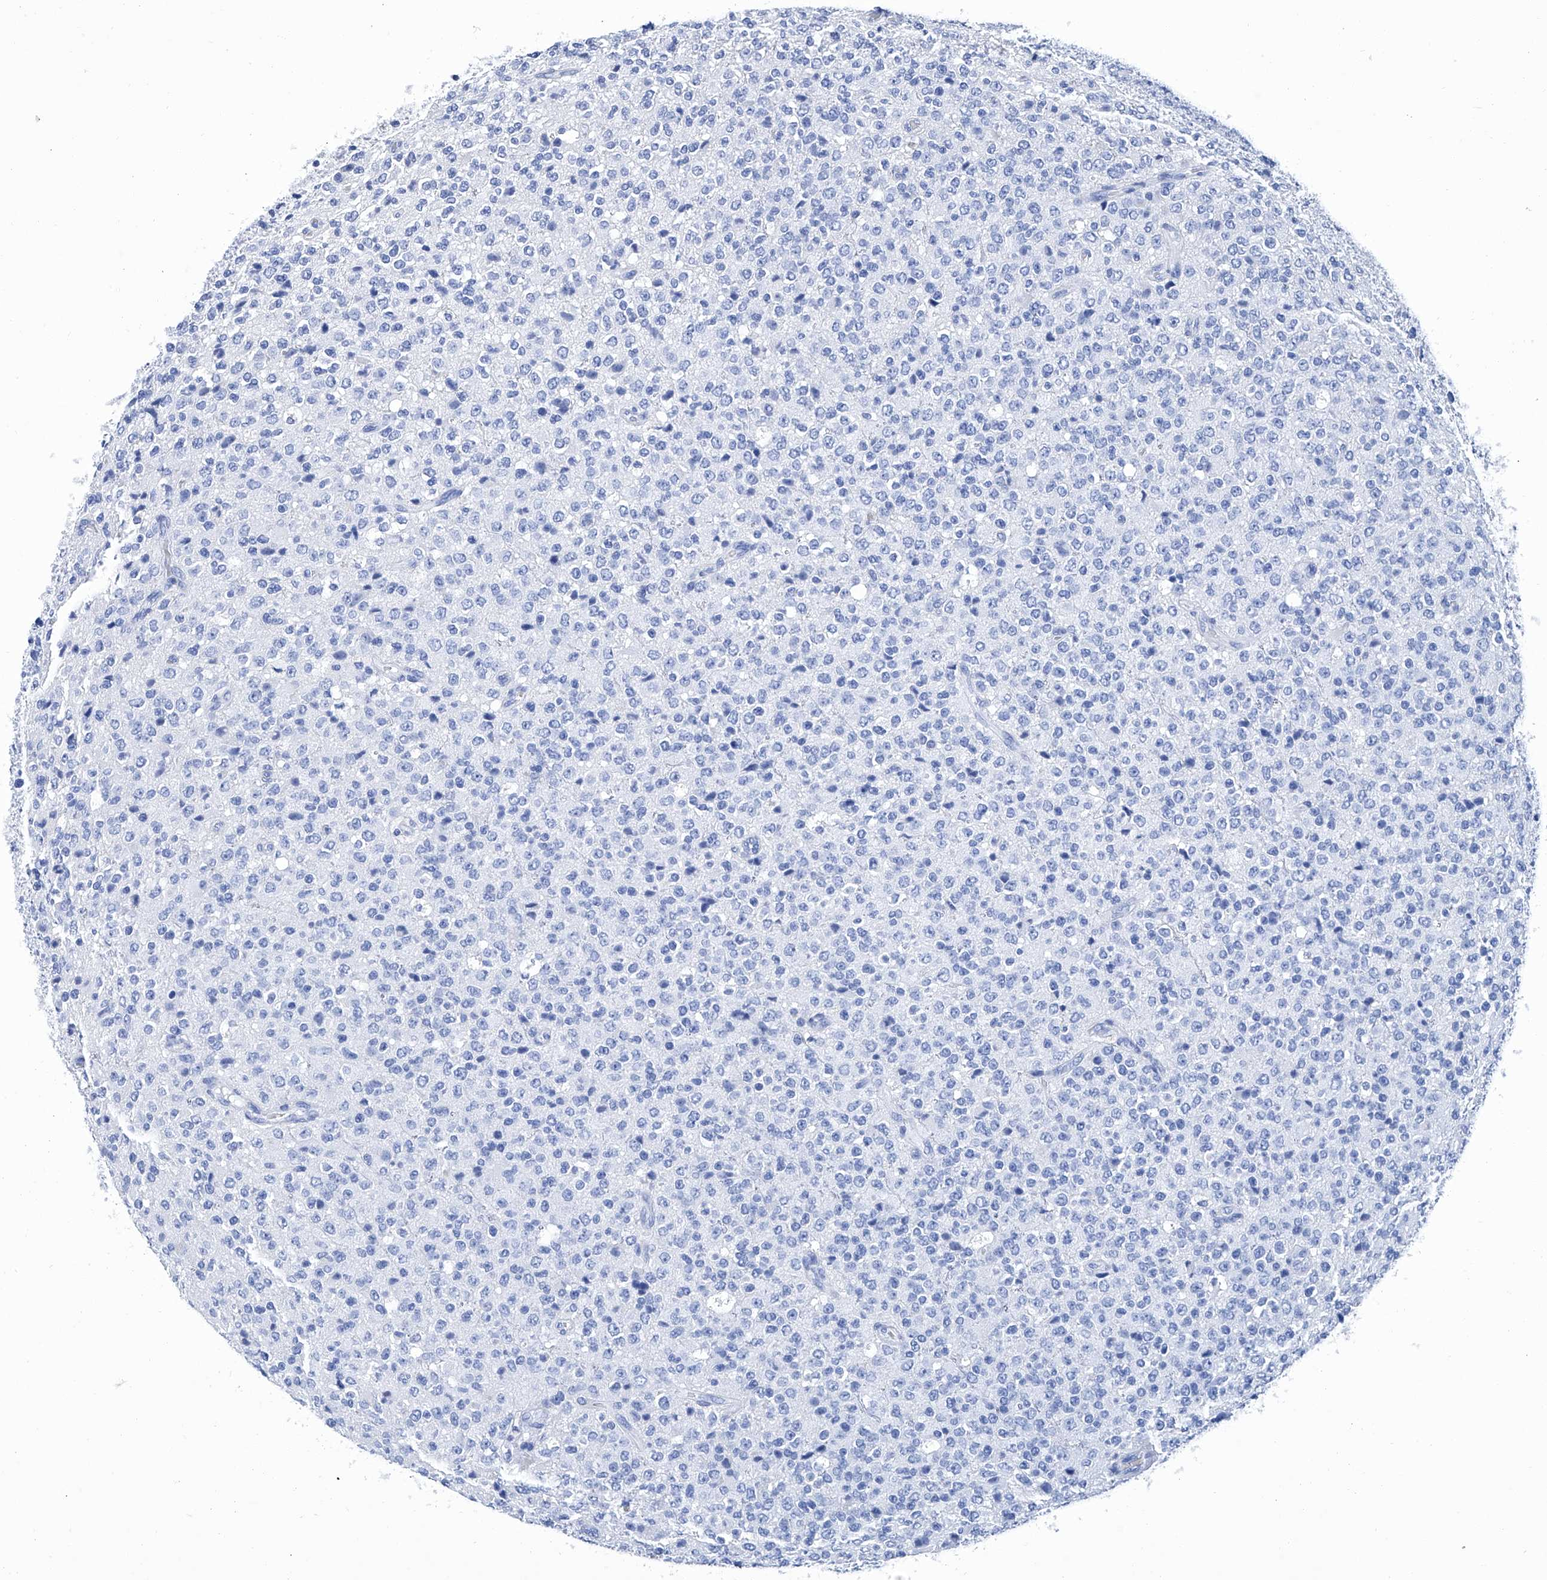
{"staining": {"intensity": "negative", "quantity": "none", "location": "none"}, "tissue": "glioma", "cell_type": "Tumor cells", "image_type": "cancer", "snomed": [{"axis": "morphology", "description": "Glioma, malignant, High grade"}, {"axis": "topography", "description": "pancreas cauda"}], "caption": "IHC image of human malignant glioma (high-grade) stained for a protein (brown), which shows no staining in tumor cells.", "gene": "GPT", "patient": {"sex": "male", "age": 60}}